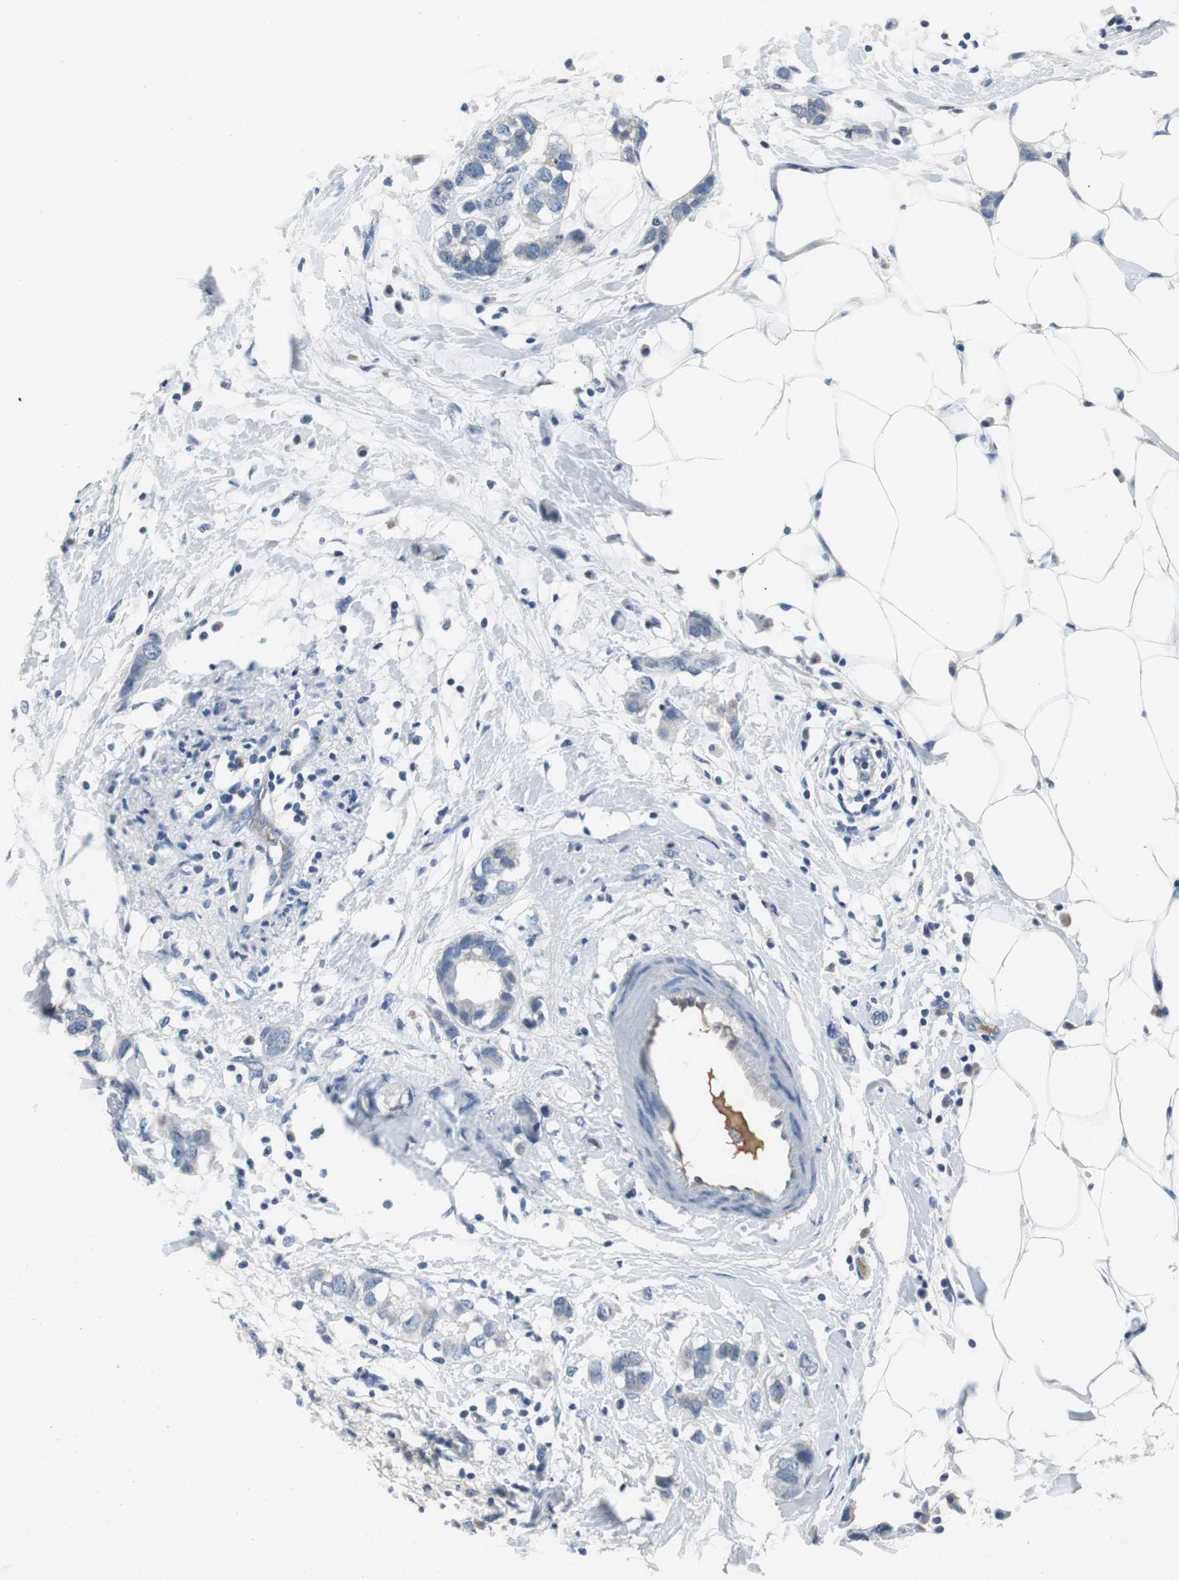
{"staining": {"intensity": "negative", "quantity": "none", "location": "none"}, "tissue": "breast cancer", "cell_type": "Tumor cells", "image_type": "cancer", "snomed": [{"axis": "morphology", "description": "Normal tissue, NOS"}, {"axis": "morphology", "description": "Duct carcinoma"}, {"axis": "topography", "description": "Breast"}], "caption": "Immunohistochemistry (IHC) micrograph of breast cancer (invasive ductal carcinoma) stained for a protein (brown), which reveals no expression in tumor cells. (DAB immunohistochemistry (IHC) with hematoxylin counter stain).", "gene": "ORM1", "patient": {"sex": "female", "age": 50}}